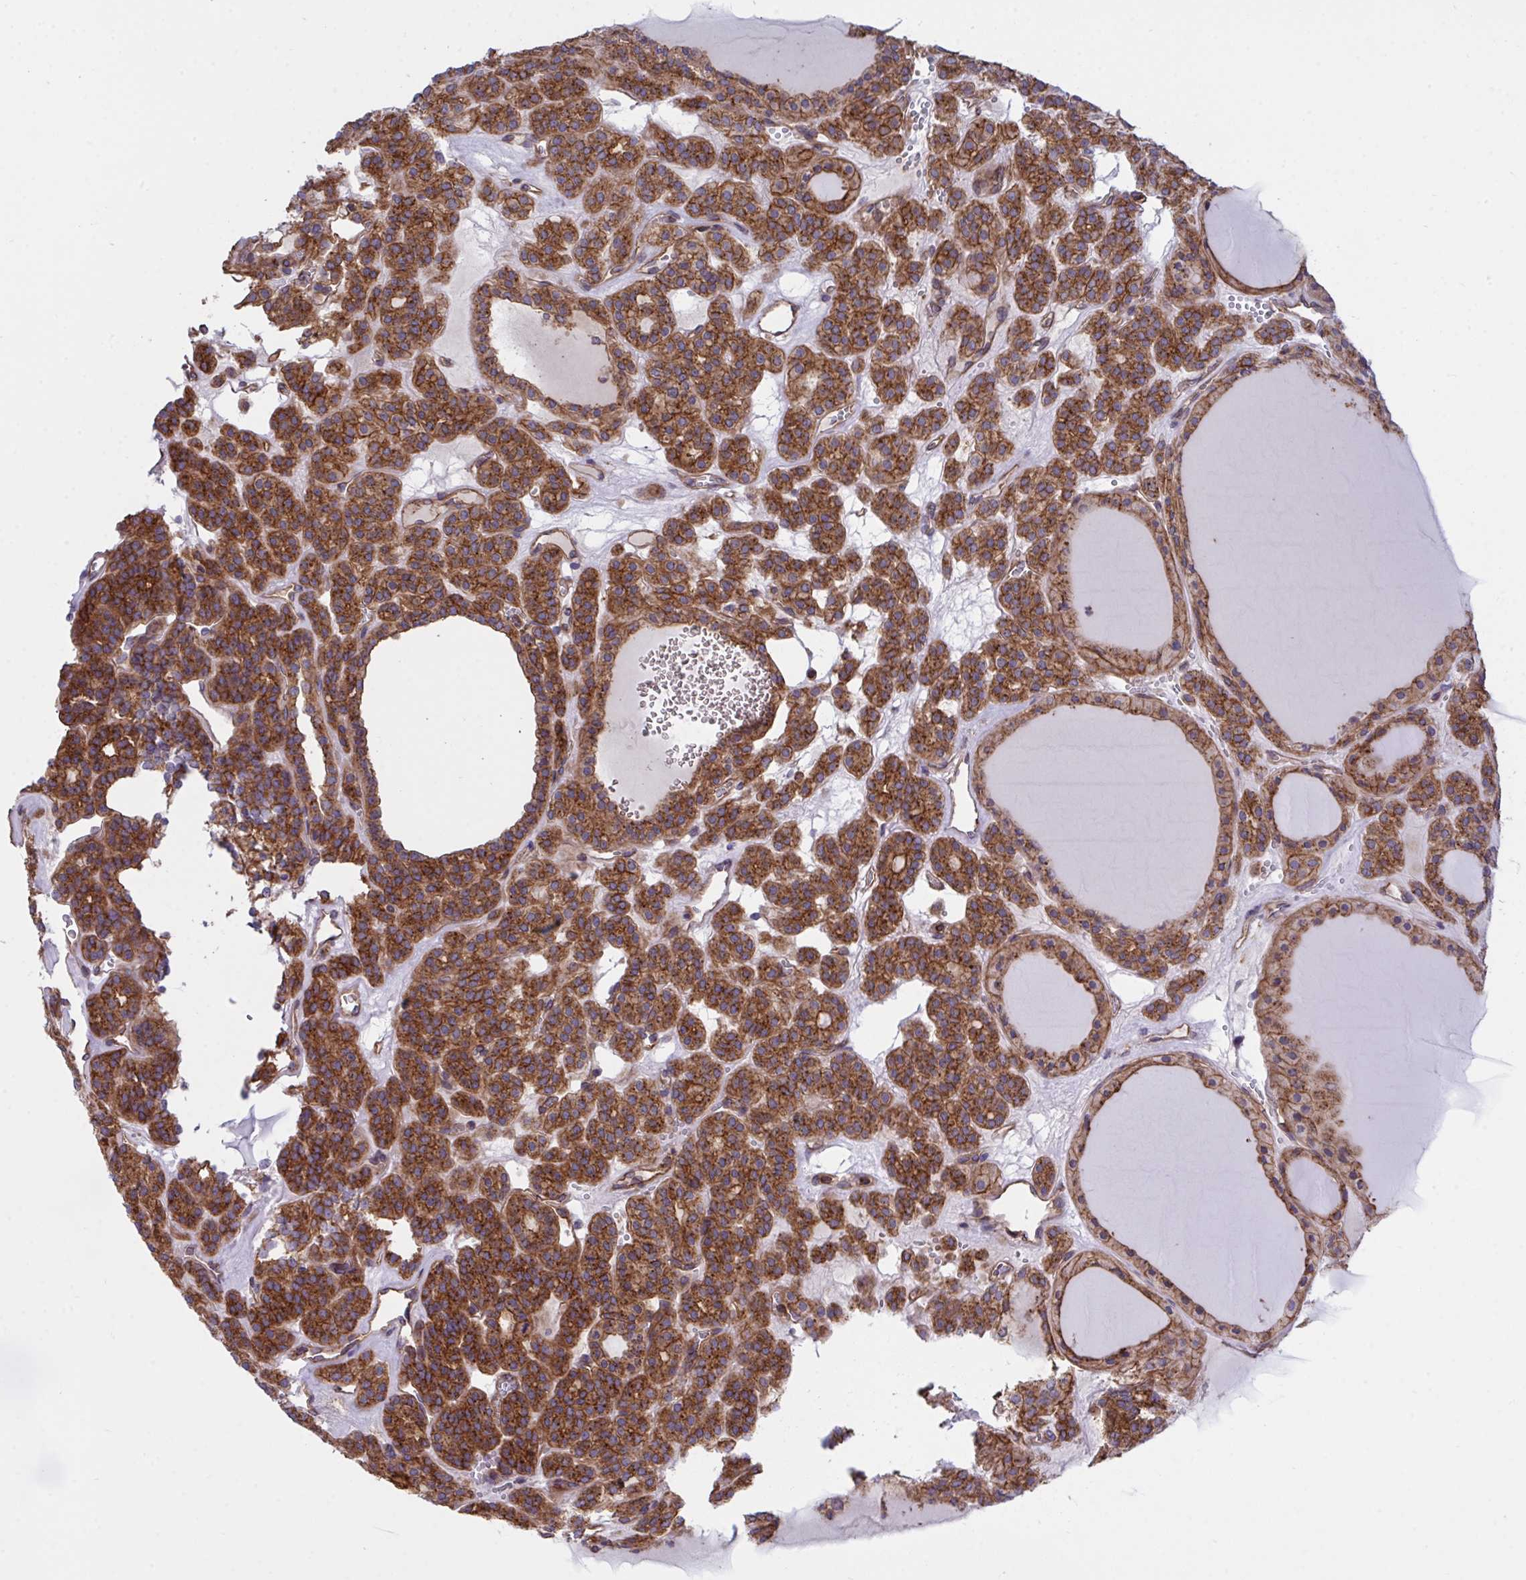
{"staining": {"intensity": "strong", "quantity": ">75%", "location": "cytoplasmic/membranous"}, "tissue": "thyroid cancer", "cell_type": "Tumor cells", "image_type": "cancer", "snomed": [{"axis": "morphology", "description": "Follicular adenoma carcinoma, NOS"}, {"axis": "topography", "description": "Thyroid gland"}], "caption": "Thyroid cancer stained for a protein (brown) displays strong cytoplasmic/membranous positive staining in about >75% of tumor cells.", "gene": "C4orf36", "patient": {"sex": "female", "age": 63}}